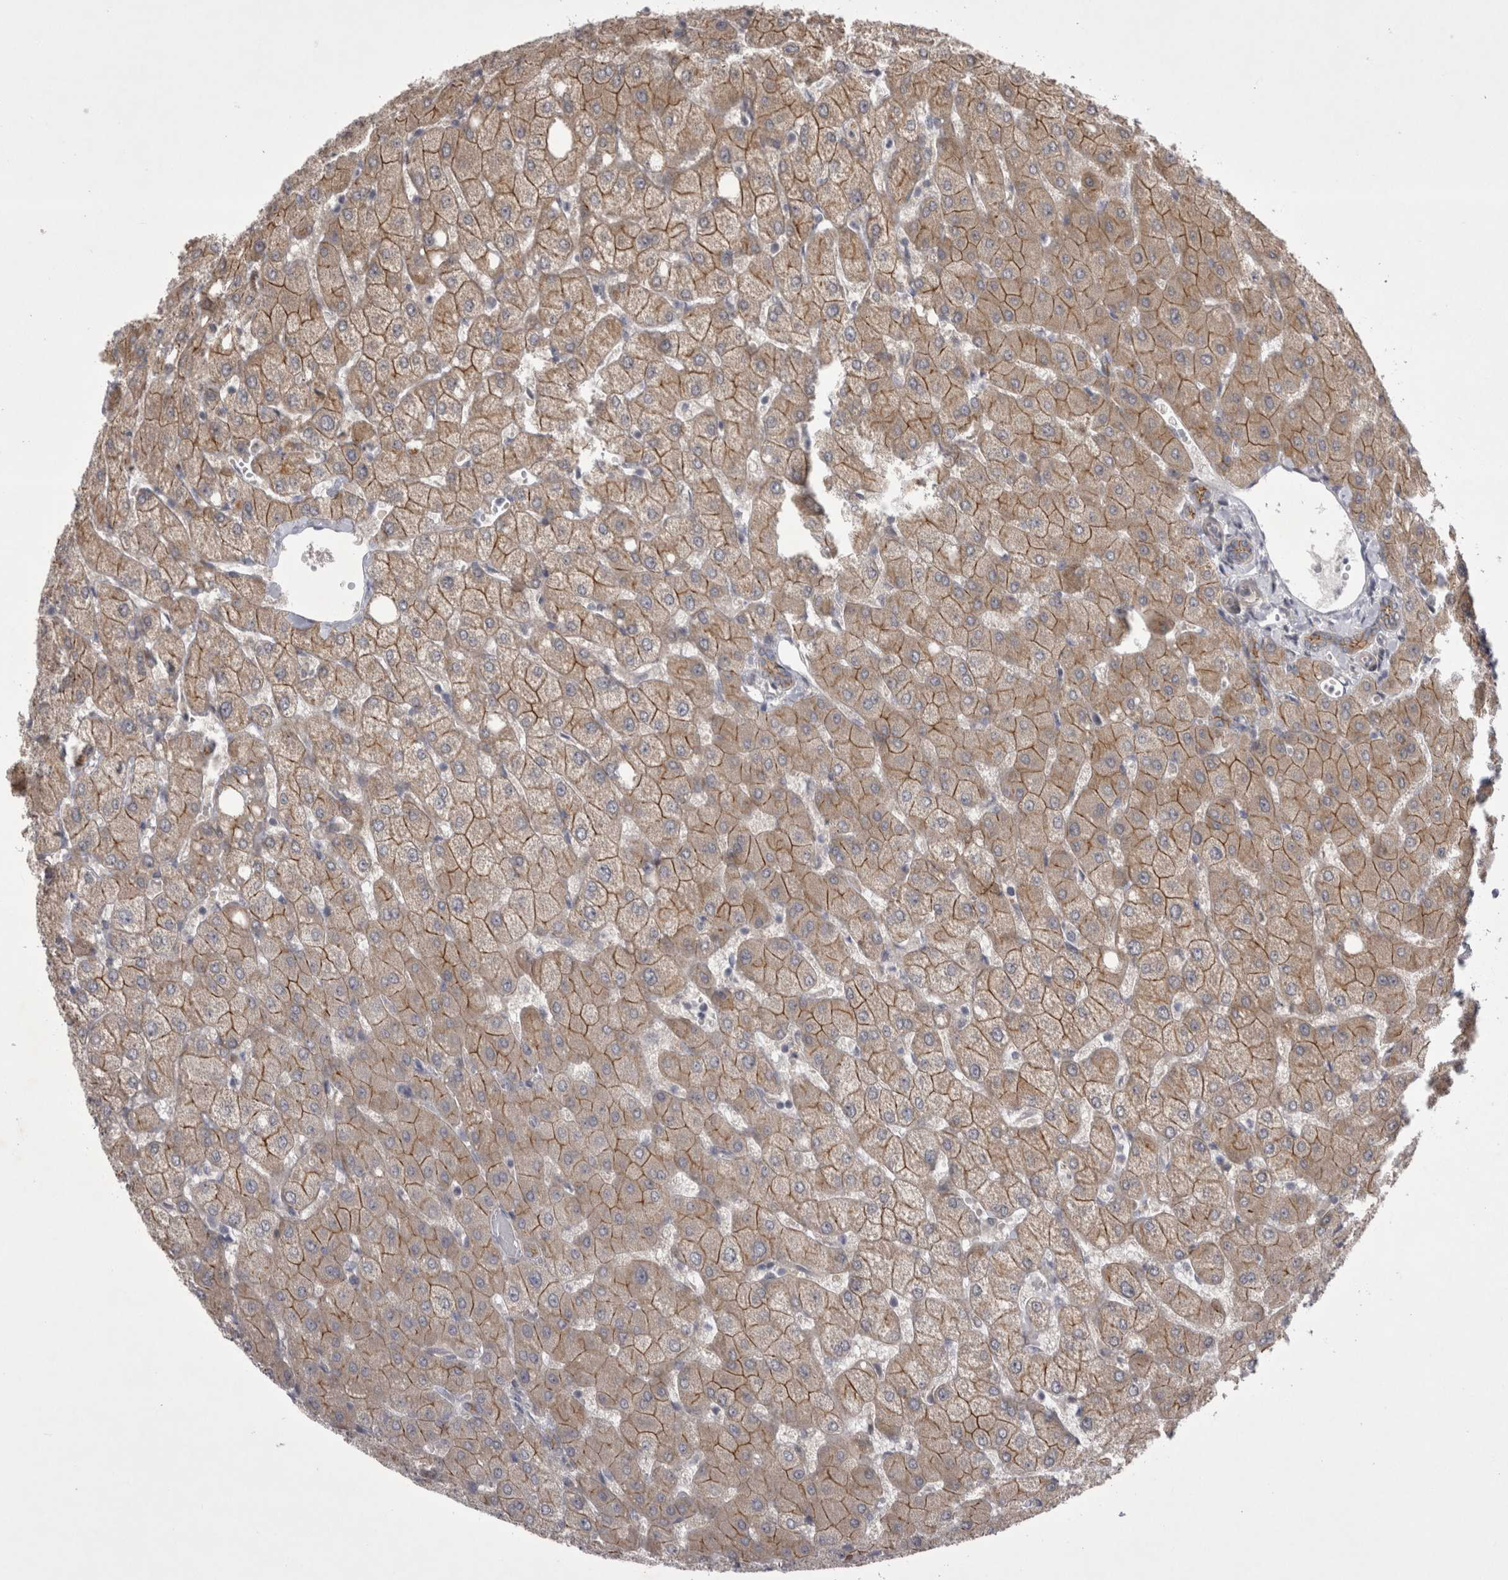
{"staining": {"intensity": "moderate", "quantity": "<25%", "location": "cytoplasmic/membranous"}, "tissue": "liver", "cell_type": "Cholangiocytes", "image_type": "normal", "snomed": [{"axis": "morphology", "description": "Normal tissue, NOS"}, {"axis": "topography", "description": "Liver"}], "caption": "Brown immunohistochemical staining in normal human liver exhibits moderate cytoplasmic/membranous staining in about <25% of cholangiocytes. (DAB = brown stain, brightfield microscopy at high magnification).", "gene": "NENF", "patient": {"sex": "female", "age": 54}}